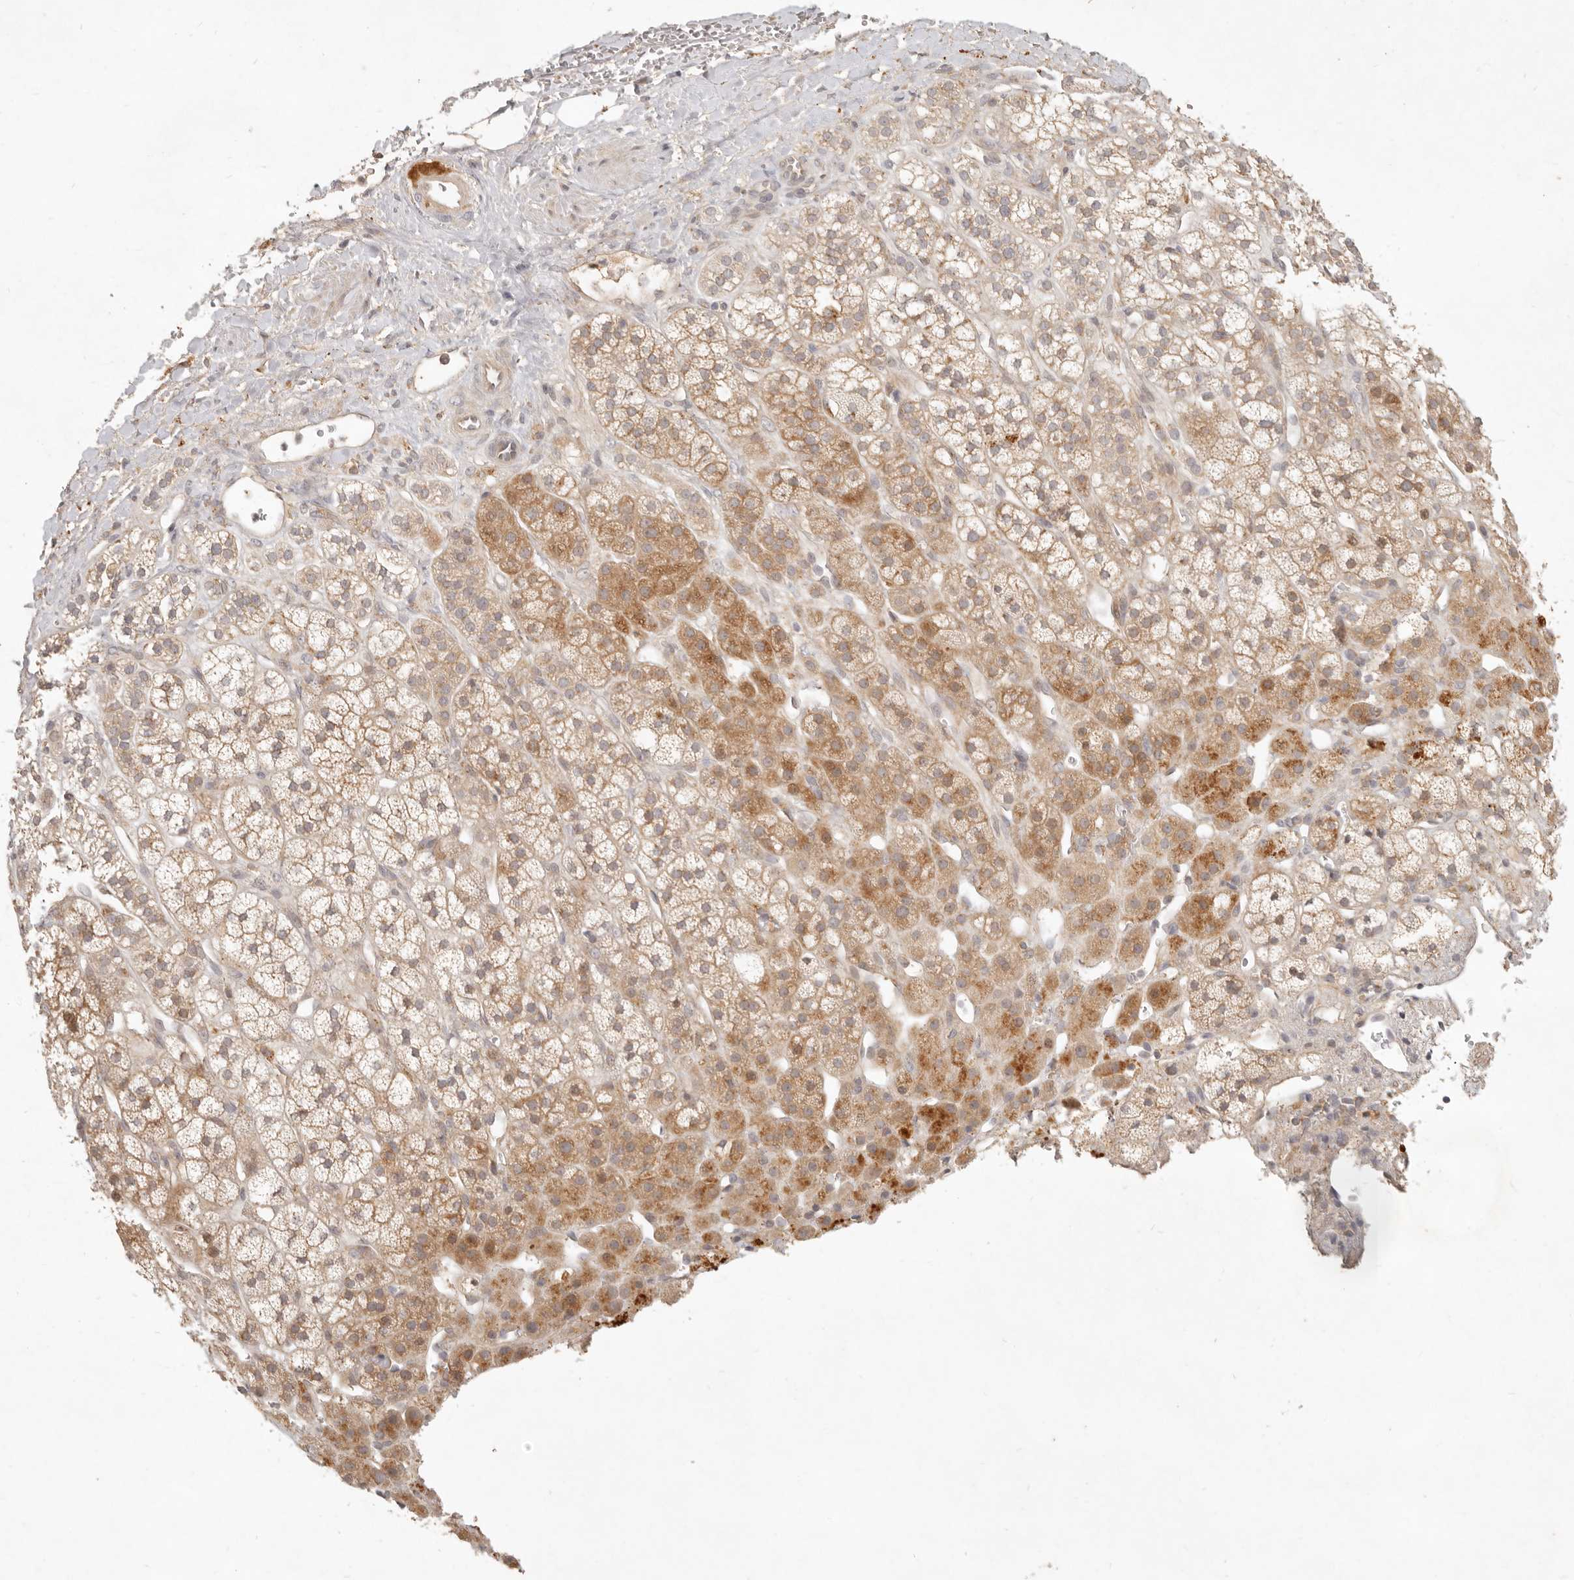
{"staining": {"intensity": "moderate", "quantity": ">75%", "location": "cytoplasmic/membranous"}, "tissue": "adrenal gland", "cell_type": "Glandular cells", "image_type": "normal", "snomed": [{"axis": "morphology", "description": "Normal tissue, NOS"}, {"axis": "topography", "description": "Adrenal gland"}], "caption": "Moderate cytoplasmic/membranous expression for a protein is appreciated in about >75% of glandular cells of benign adrenal gland using IHC.", "gene": "UBXN11", "patient": {"sex": "male", "age": 56}}